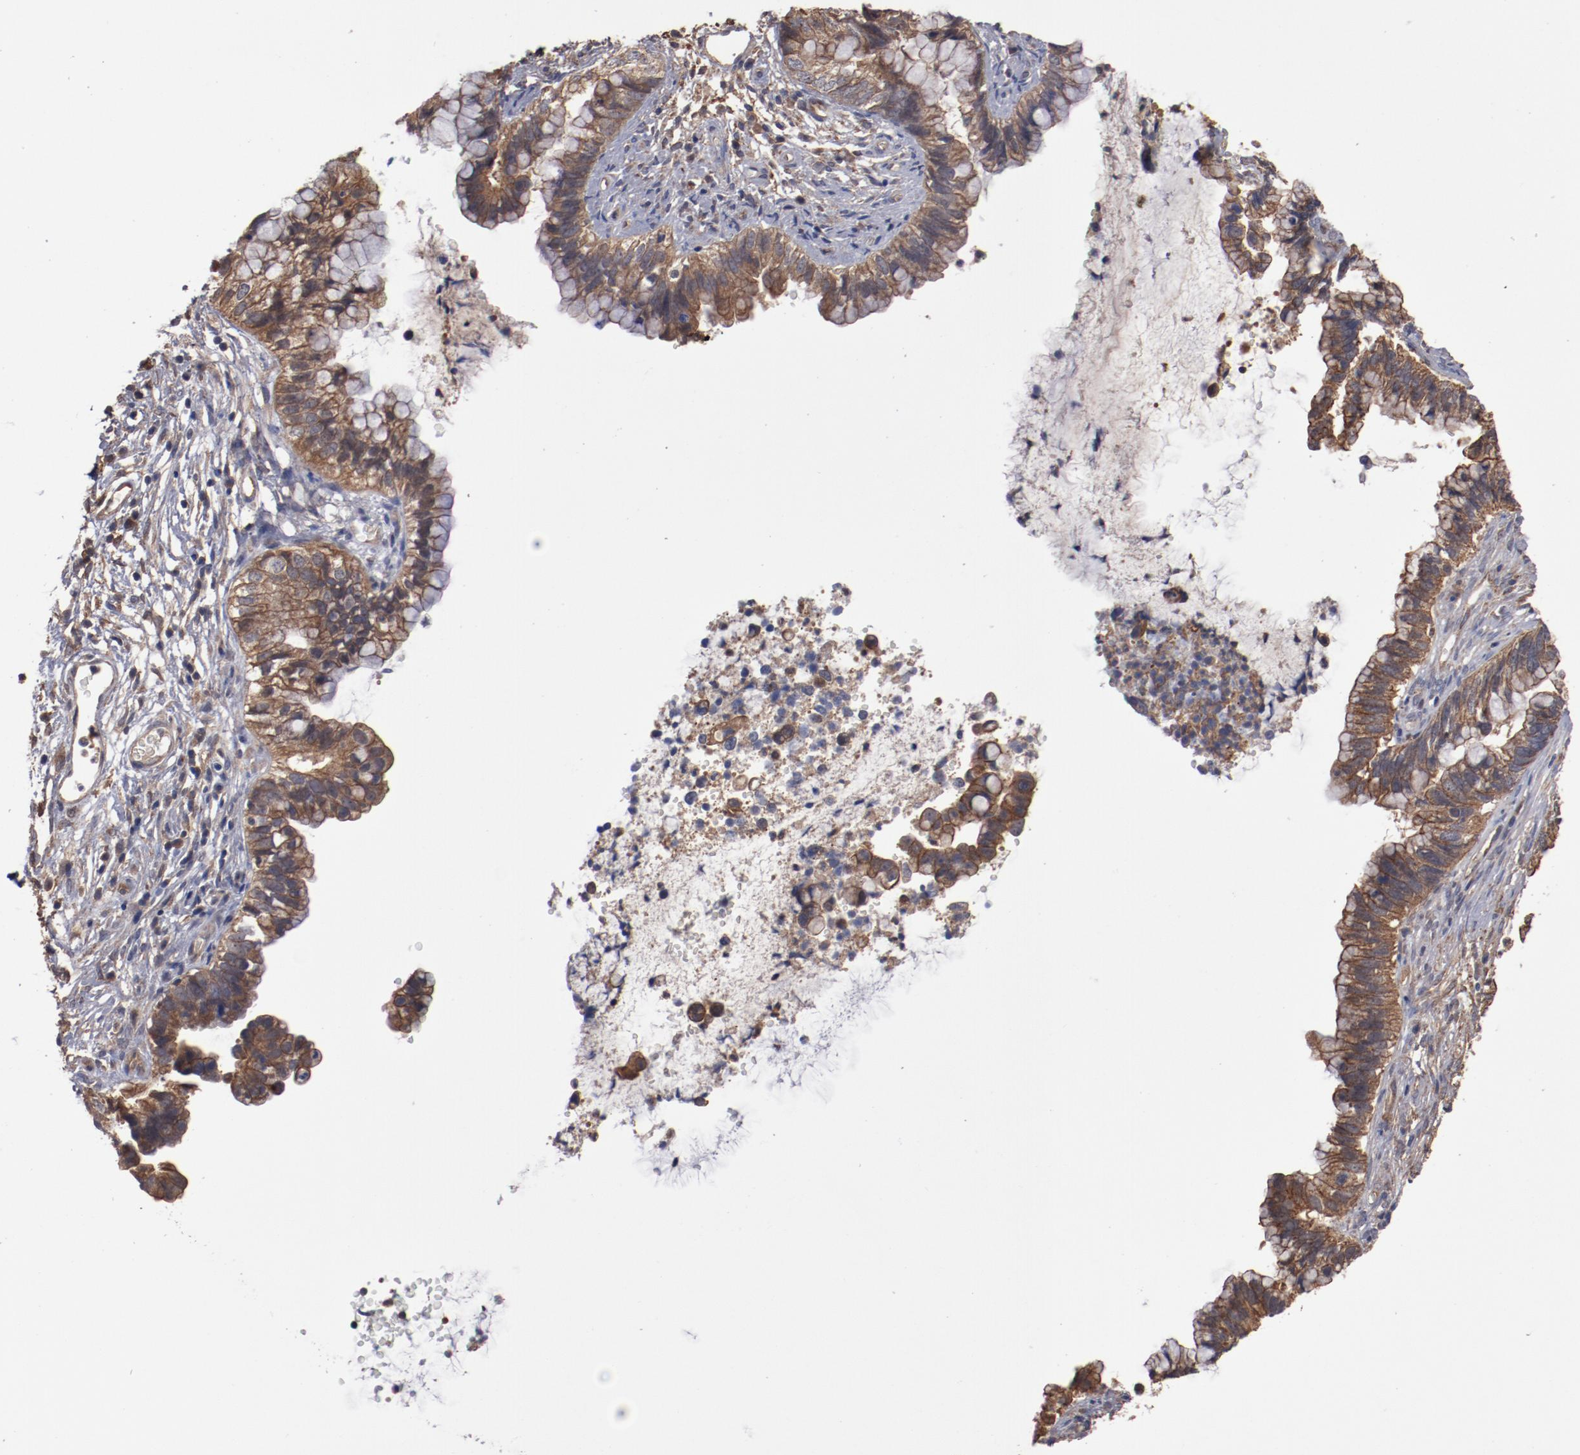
{"staining": {"intensity": "moderate", "quantity": ">75%", "location": "cytoplasmic/membranous"}, "tissue": "cervical cancer", "cell_type": "Tumor cells", "image_type": "cancer", "snomed": [{"axis": "morphology", "description": "Adenocarcinoma, NOS"}, {"axis": "topography", "description": "Cervix"}], "caption": "Cervical cancer (adenocarcinoma) stained with a brown dye shows moderate cytoplasmic/membranous positive positivity in about >75% of tumor cells.", "gene": "DNAAF2", "patient": {"sex": "female", "age": 44}}